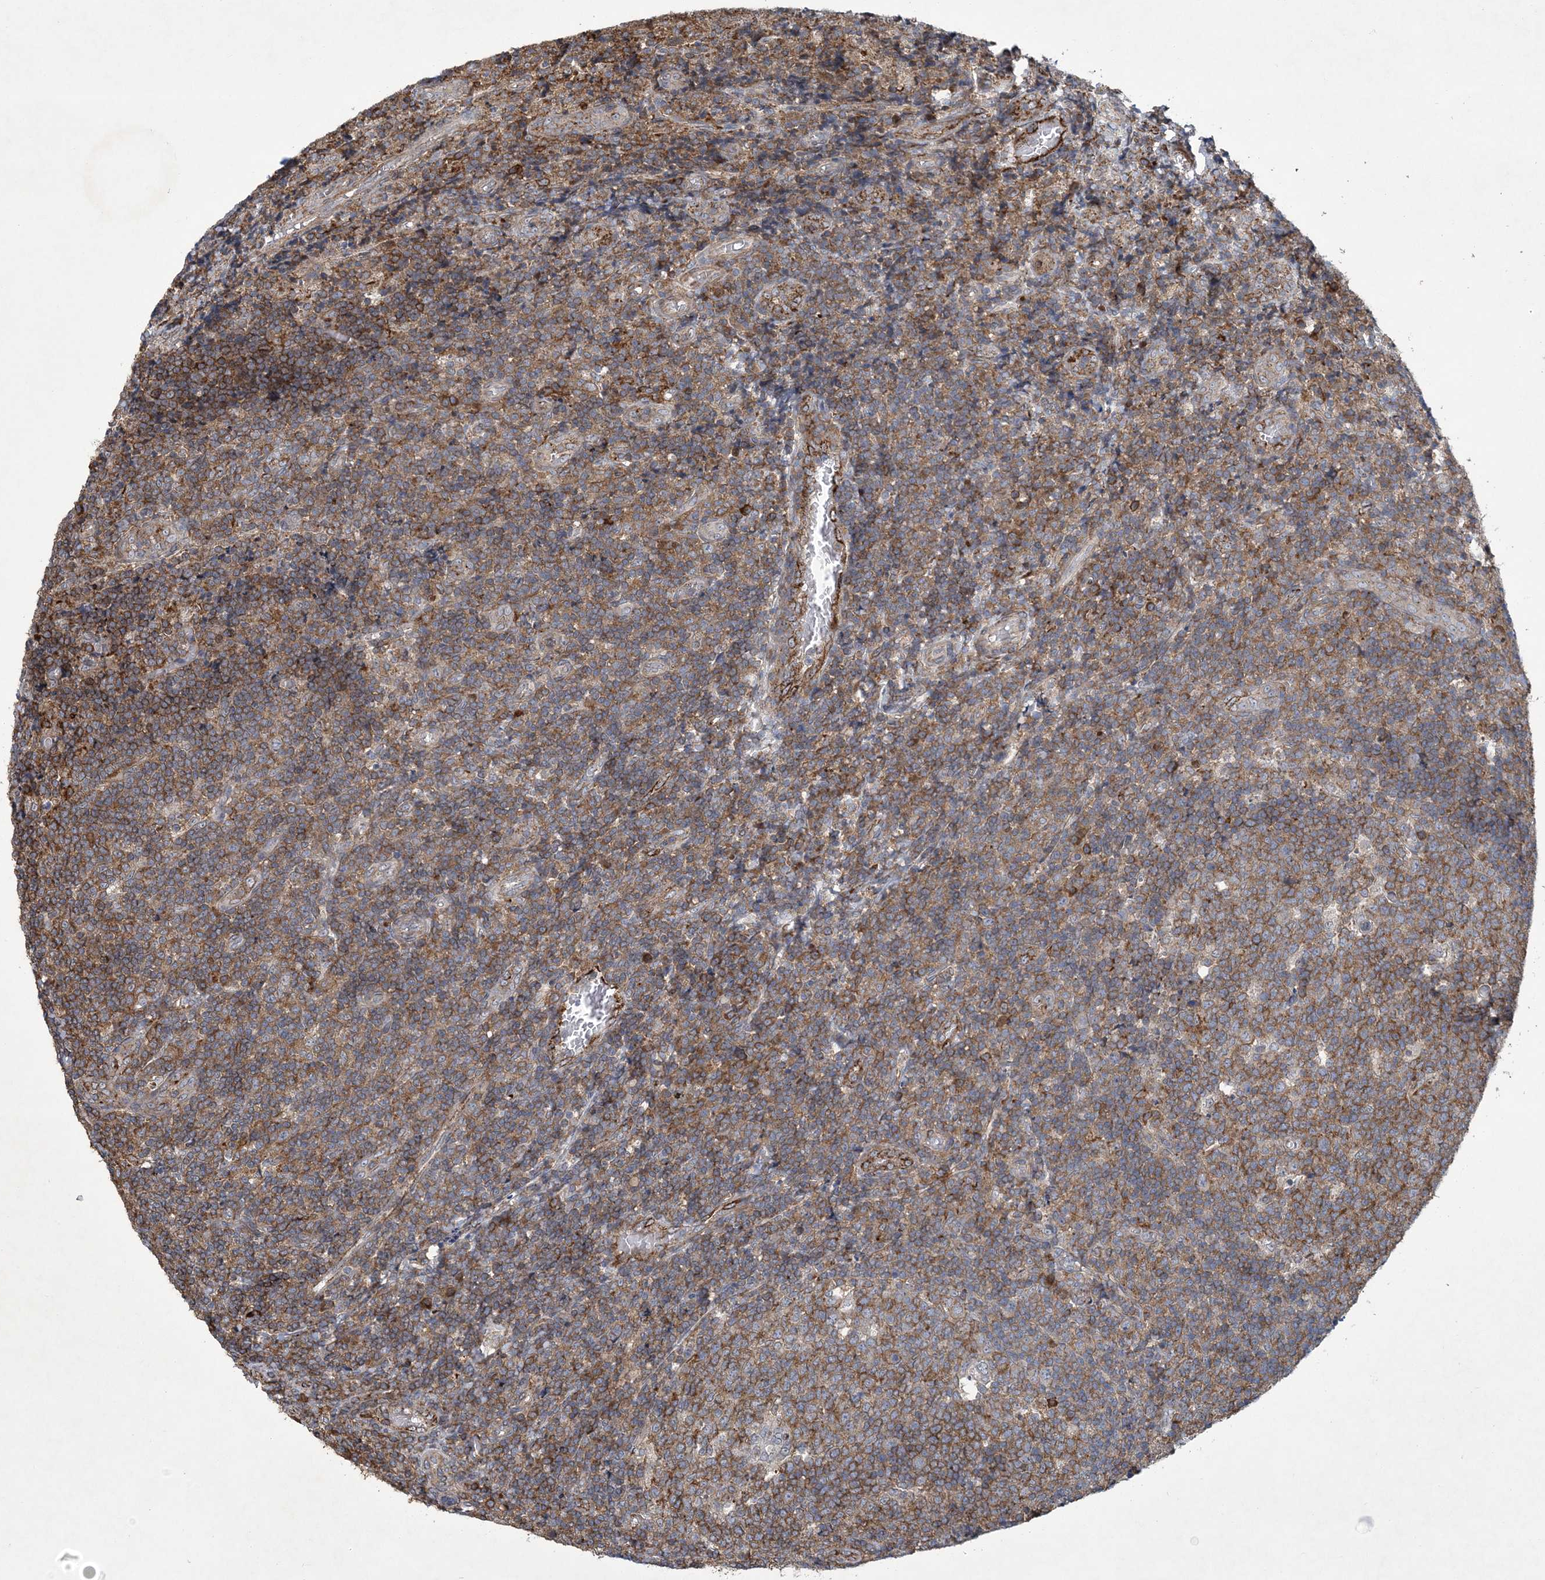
{"staining": {"intensity": "moderate", "quantity": ">75%", "location": "cytoplasmic/membranous"}, "tissue": "tonsil", "cell_type": "Germinal center cells", "image_type": "normal", "snomed": [{"axis": "morphology", "description": "Normal tissue, NOS"}, {"axis": "topography", "description": "Tonsil"}], "caption": "Immunohistochemical staining of unremarkable human tonsil displays moderate cytoplasmic/membranous protein positivity in approximately >75% of germinal center cells.", "gene": "N4BP2", "patient": {"sex": "female", "age": 19}}